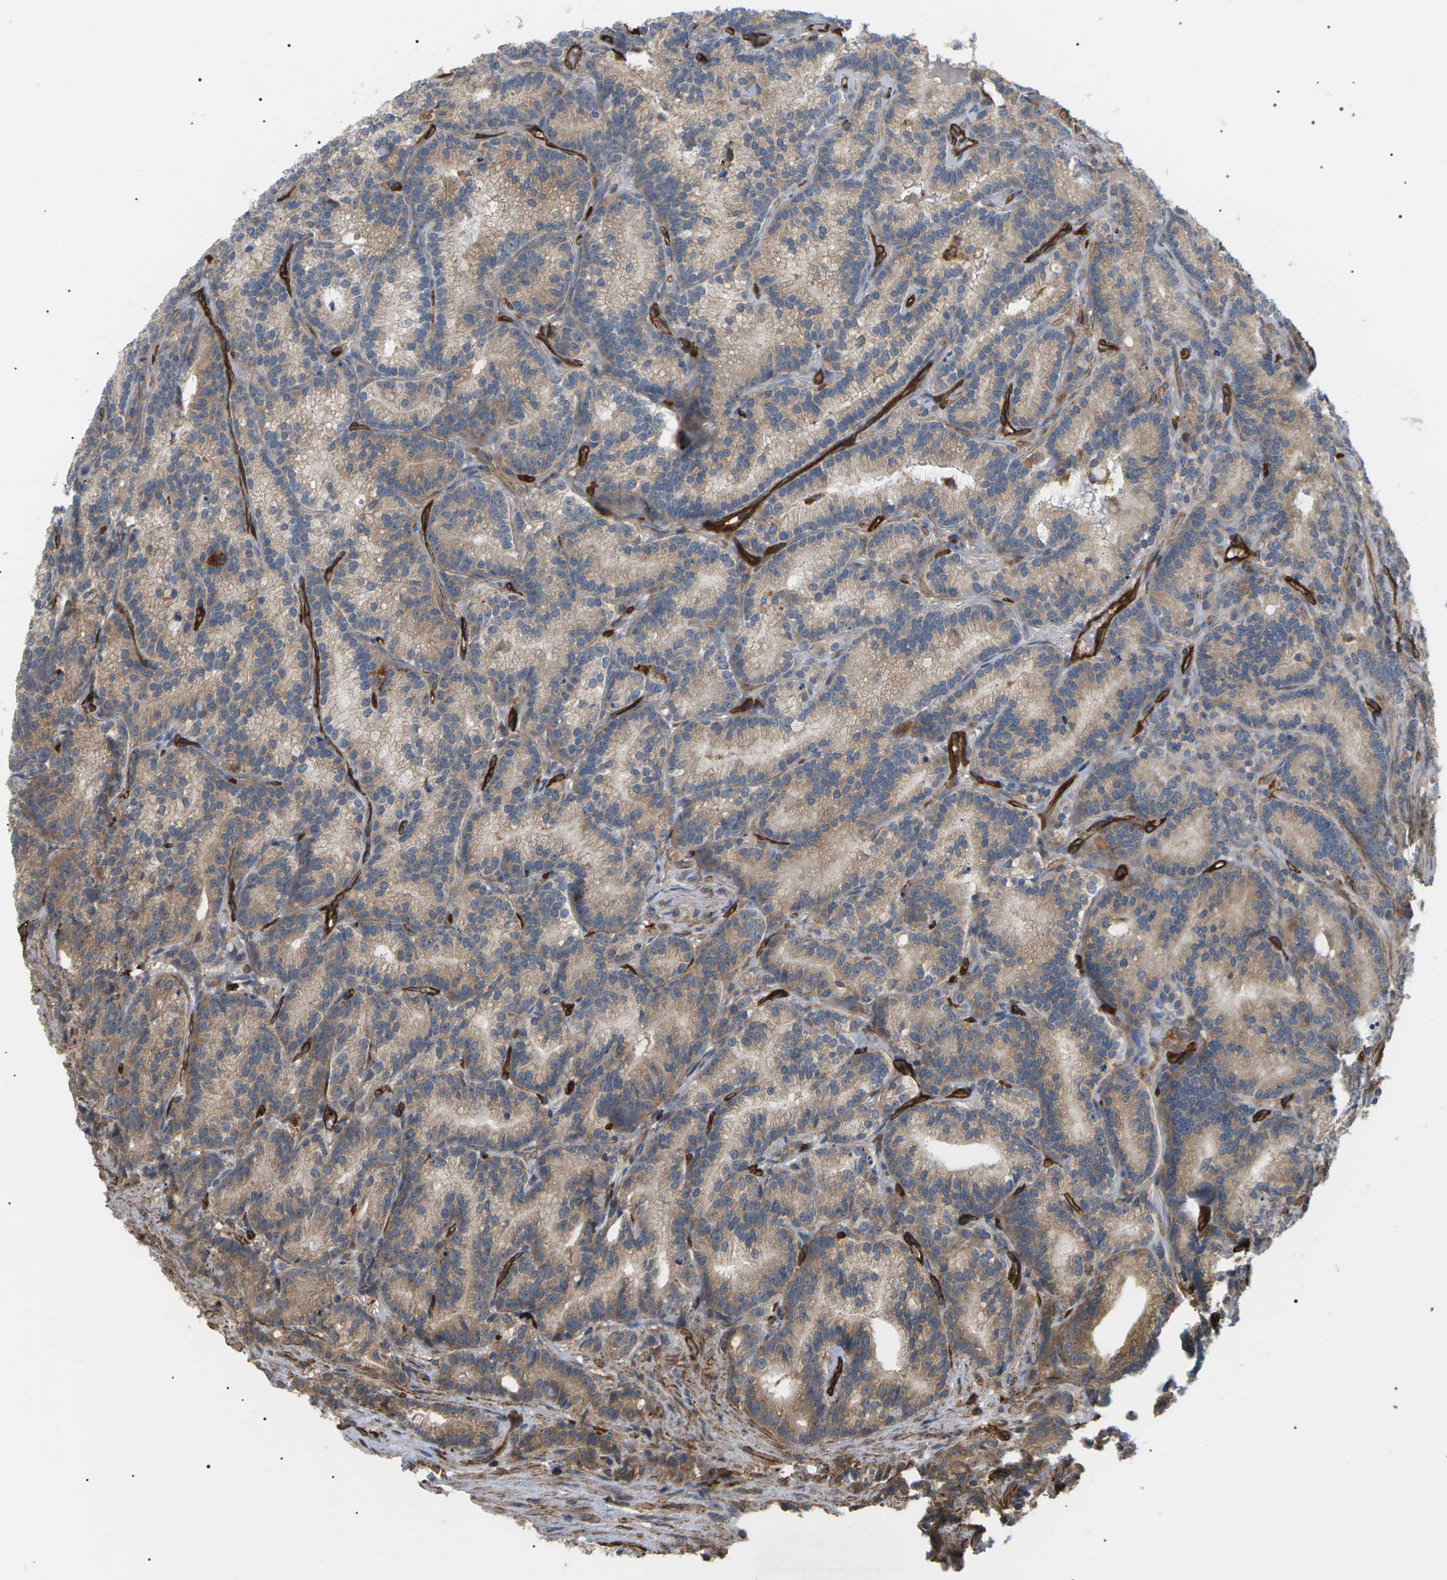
{"staining": {"intensity": "weak", "quantity": ">75%", "location": "cytoplasmic/membranous"}, "tissue": "prostate cancer", "cell_type": "Tumor cells", "image_type": "cancer", "snomed": [{"axis": "morphology", "description": "Adenocarcinoma, Low grade"}, {"axis": "topography", "description": "Prostate"}], "caption": "Immunohistochemistry (IHC) photomicrograph of neoplastic tissue: adenocarcinoma (low-grade) (prostate) stained using IHC displays low levels of weak protein expression localized specifically in the cytoplasmic/membranous of tumor cells, appearing as a cytoplasmic/membranous brown color.", "gene": "TMTC4", "patient": {"sex": "male", "age": 89}}